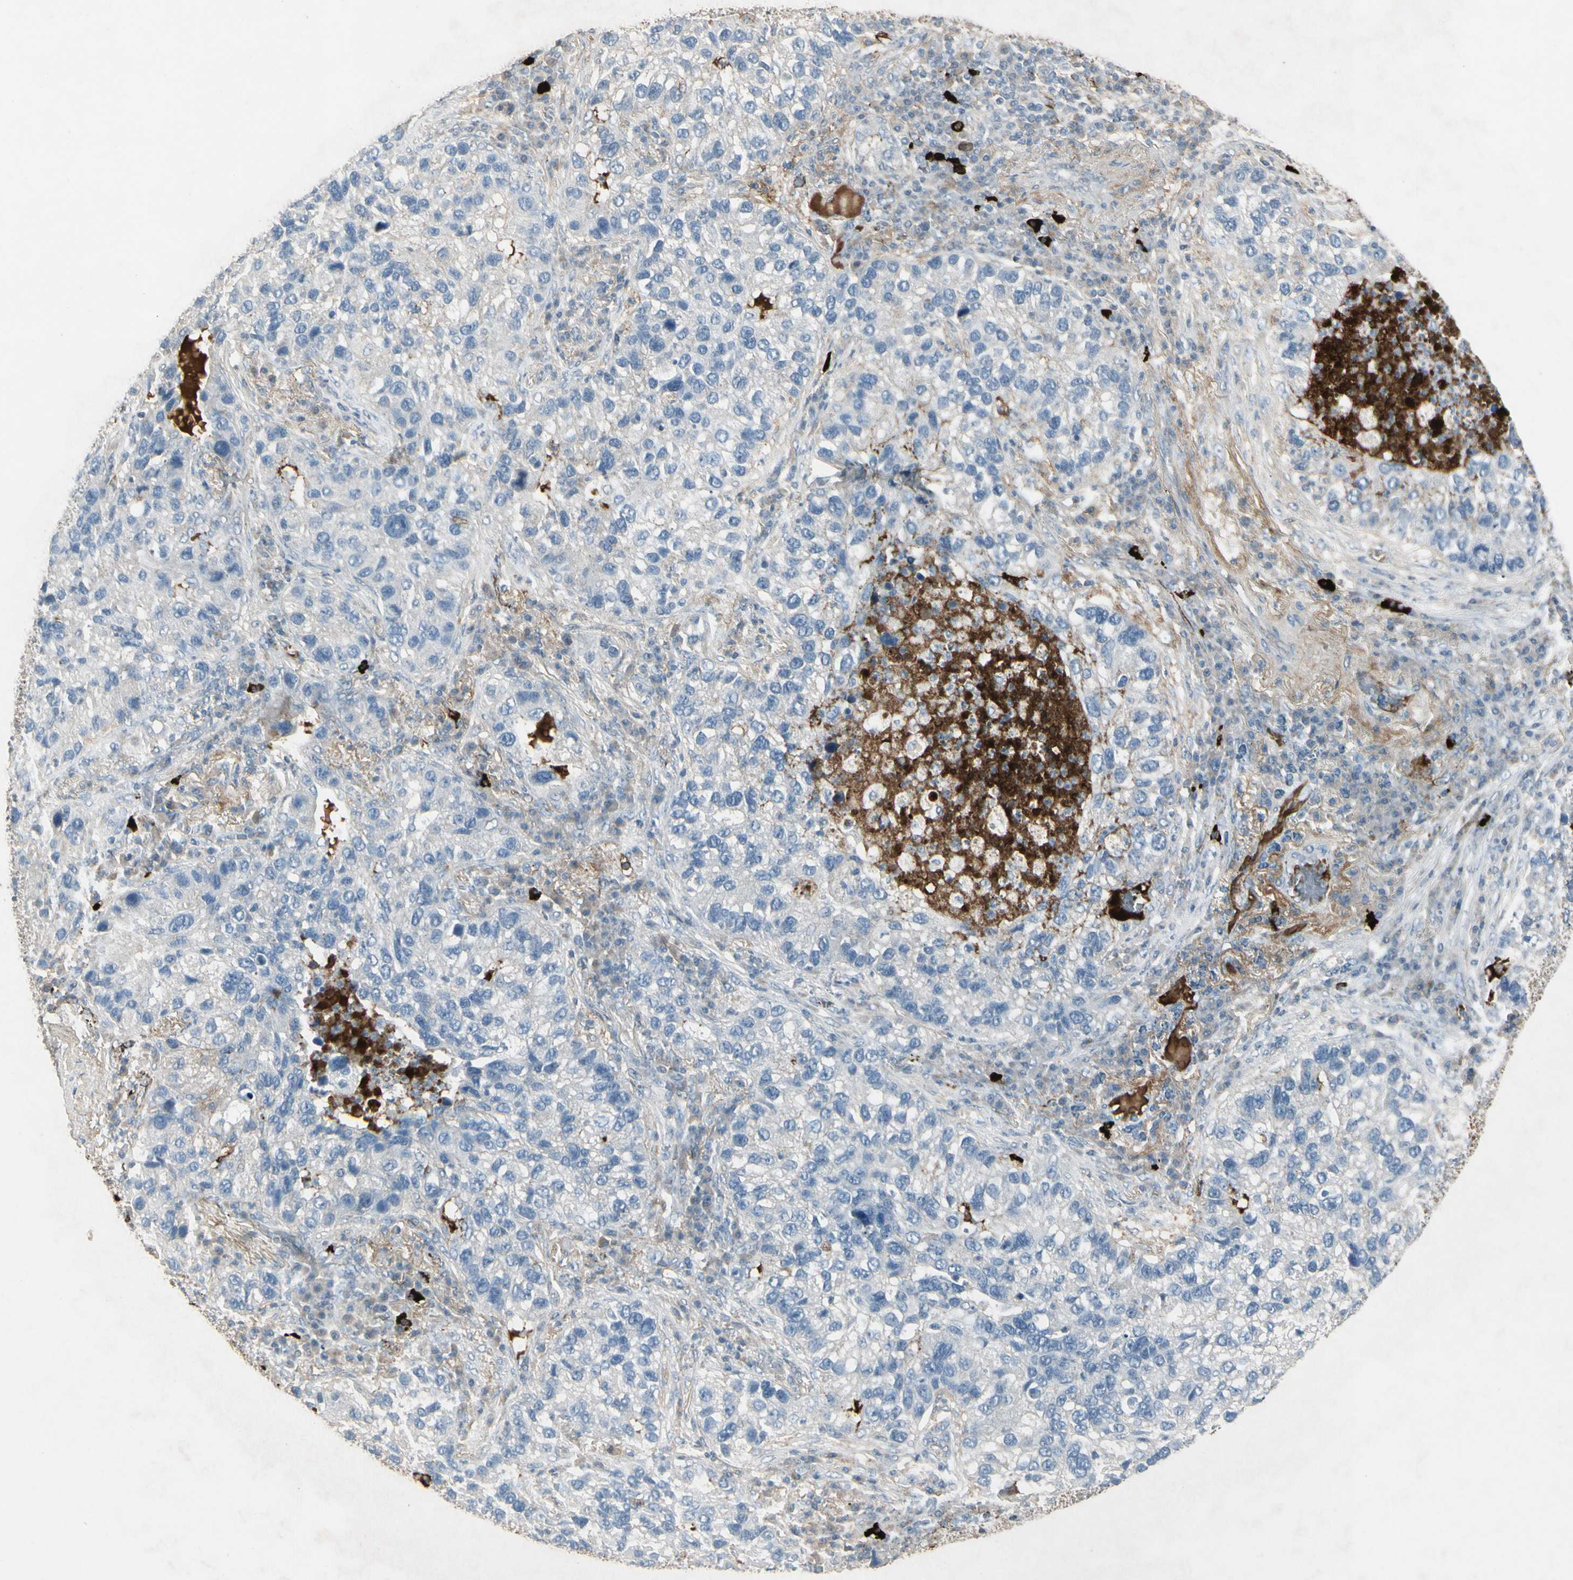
{"staining": {"intensity": "negative", "quantity": "none", "location": "none"}, "tissue": "lung cancer", "cell_type": "Tumor cells", "image_type": "cancer", "snomed": [{"axis": "morphology", "description": "Normal tissue, NOS"}, {"axis": "morphology", "description": "Adenocarcinoma, NOS"}, {"axis": "topography", "description": "Bronchus"}, {"axis": "topography", "description": "Lung"}], "caption": "Lung cancer was stained to show a protein in brown. There is no significant positivity in tumor cells.", "gene": "IGHM", "patient": {"sex": "male", "age": 54}}